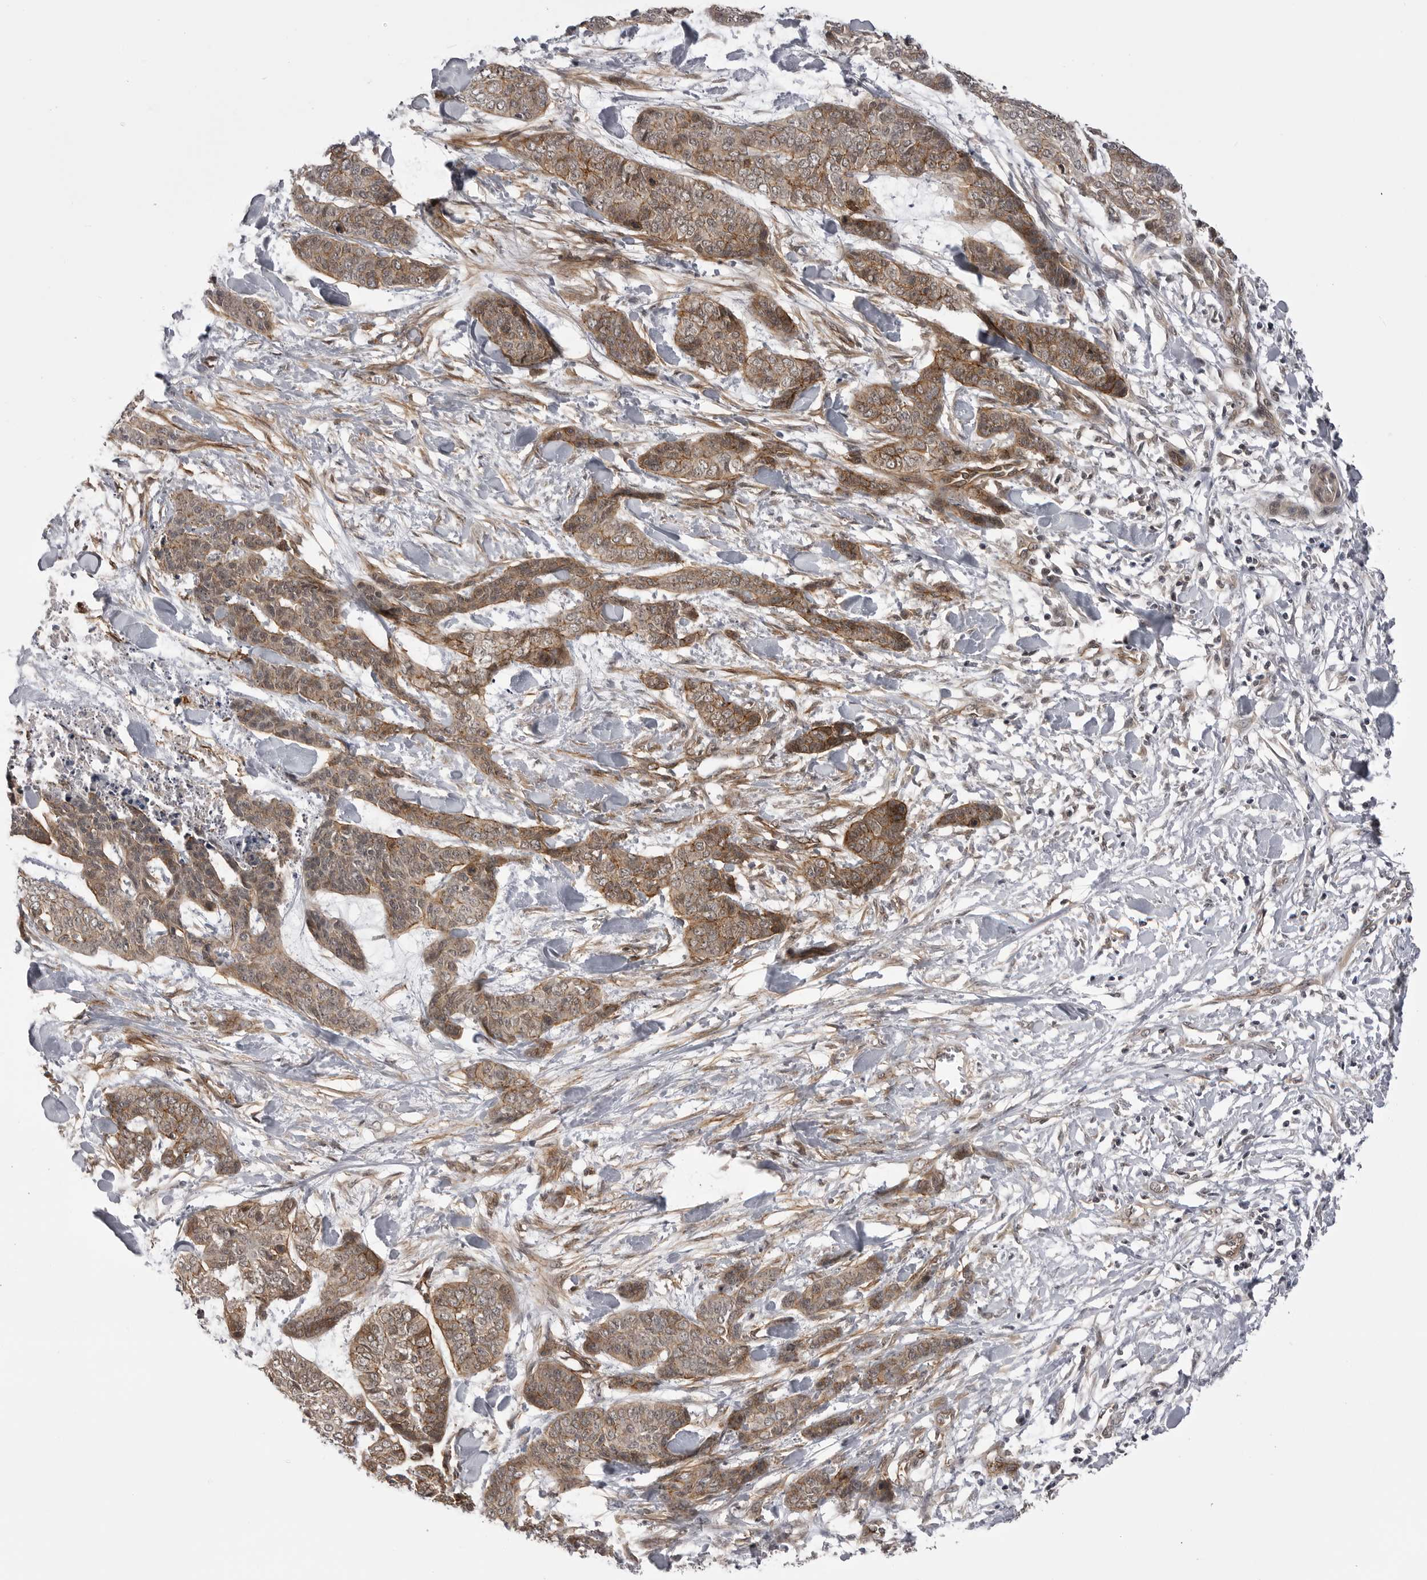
{"staining": {"intensity": "moderate", "quantity": "25%-75%", "location": "cytoplasmic/membranous"}, "tissue": "skin cancer", "cell_type": "Tumor cells", "image_type": "cancer", "snomed": [{"axis": "morphology", "description": "Basal cell carcinoma"}, {"axis": "topography", "description": "Skin"}], "caption": "Human skin basal cell carcinoma stained with a protein marker shows moderate staining in tumor cells.", "gene": "SORBS1", "patient": {"sex": "female", "age": 64}}